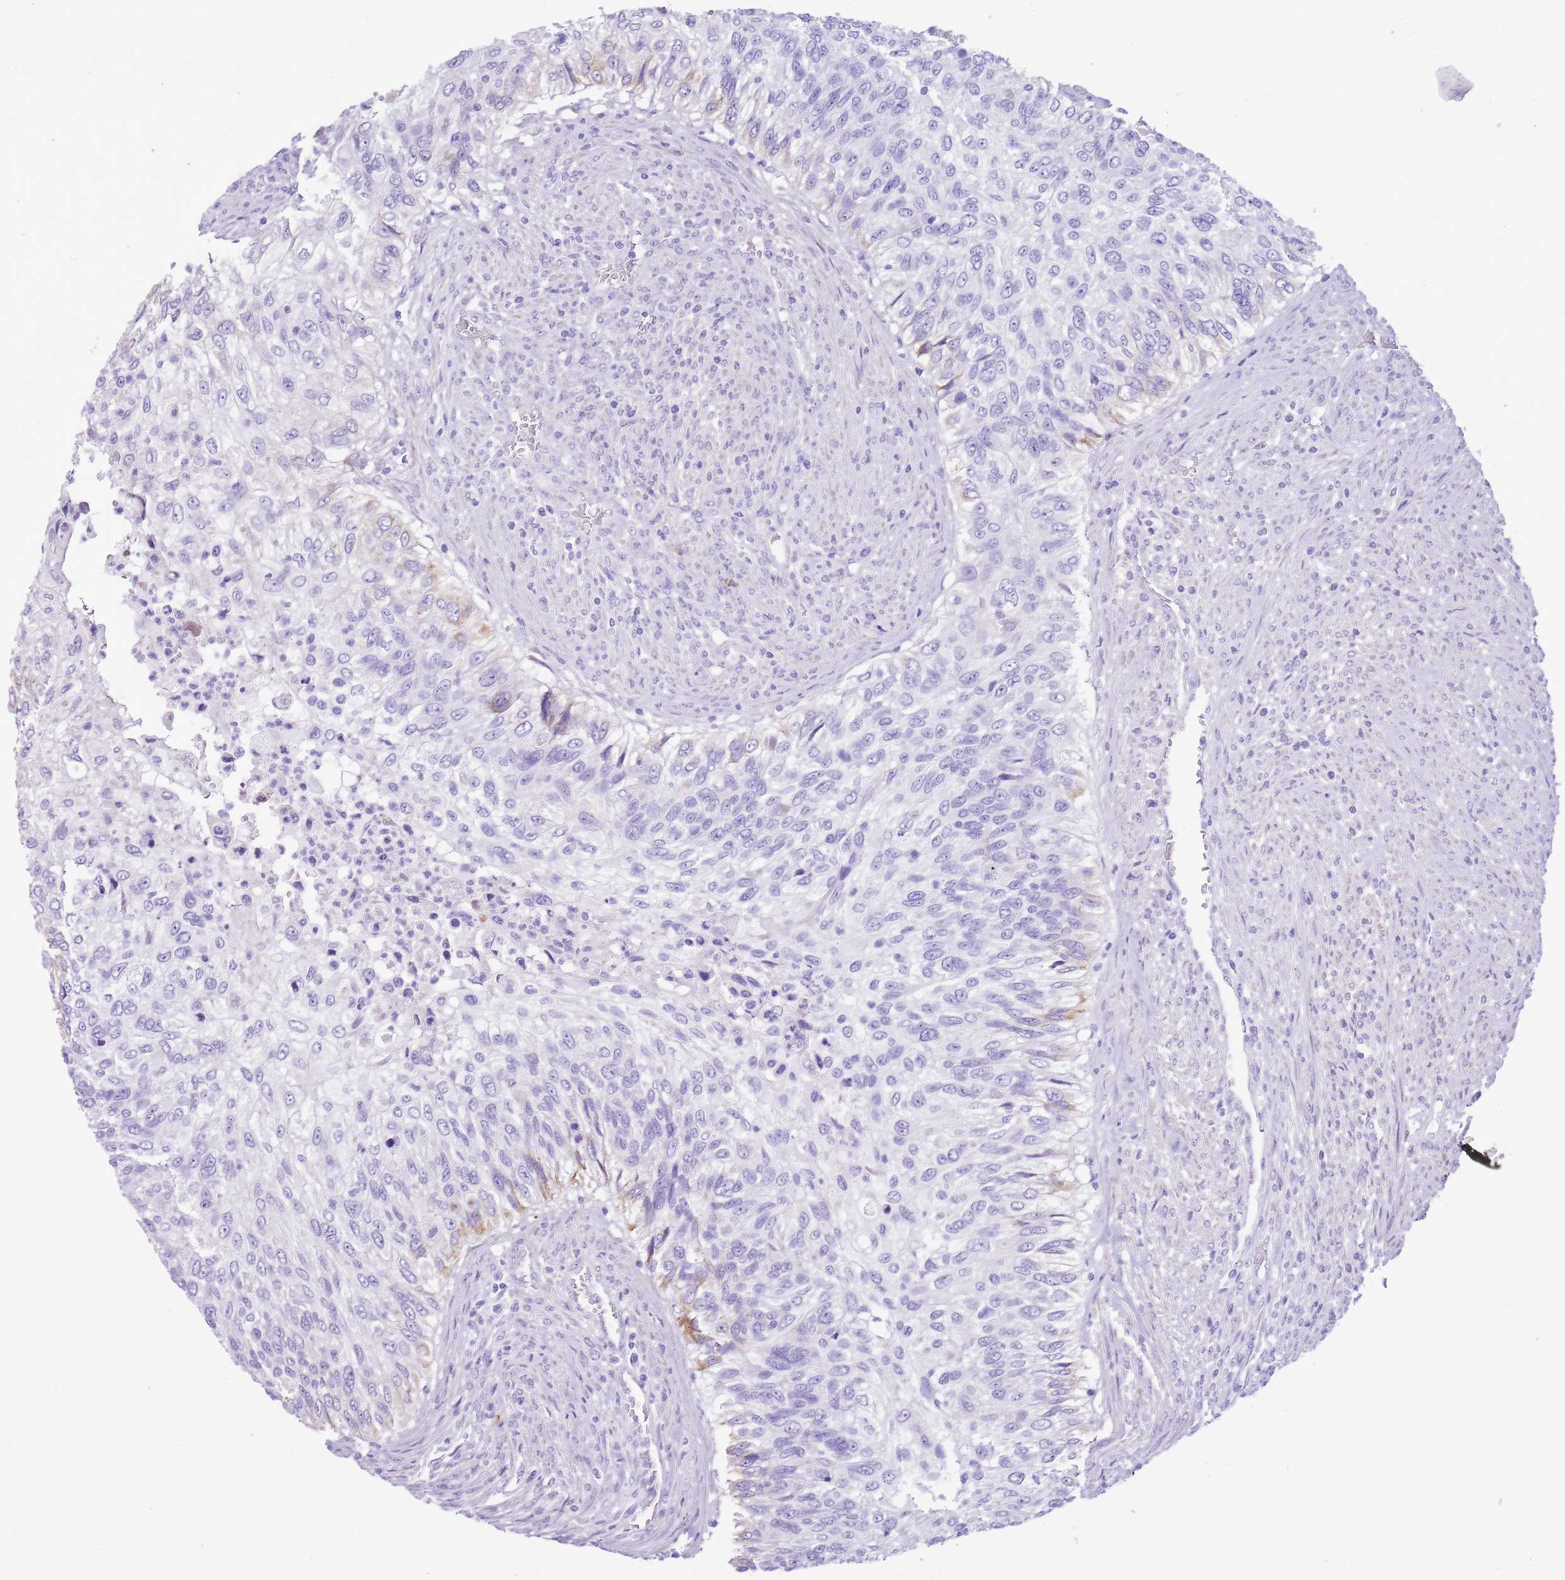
{"staining": {"intensity": "negative", "quantity": "none", "location": "none"}, "tissue": "urothelial cancer", "cell_type": "Tumor cells", "image_type": "cancer", "snomed": [{"axis": "morphology", "description": "Urothelial carcinoma, High grade"}, {"axis": "topography", "description": "Urinary bladder"}], "caption": "DAB immunohistochemical staining of urothelial cancer exhibits no significant expression in tumor cells. (Brightfield microscopy of DAB (3,3'-diaminobenzidine) immunohistochemistry at high magnification).", "gene": "AAR2", "patient": {"sex": "female", "age": 60}}